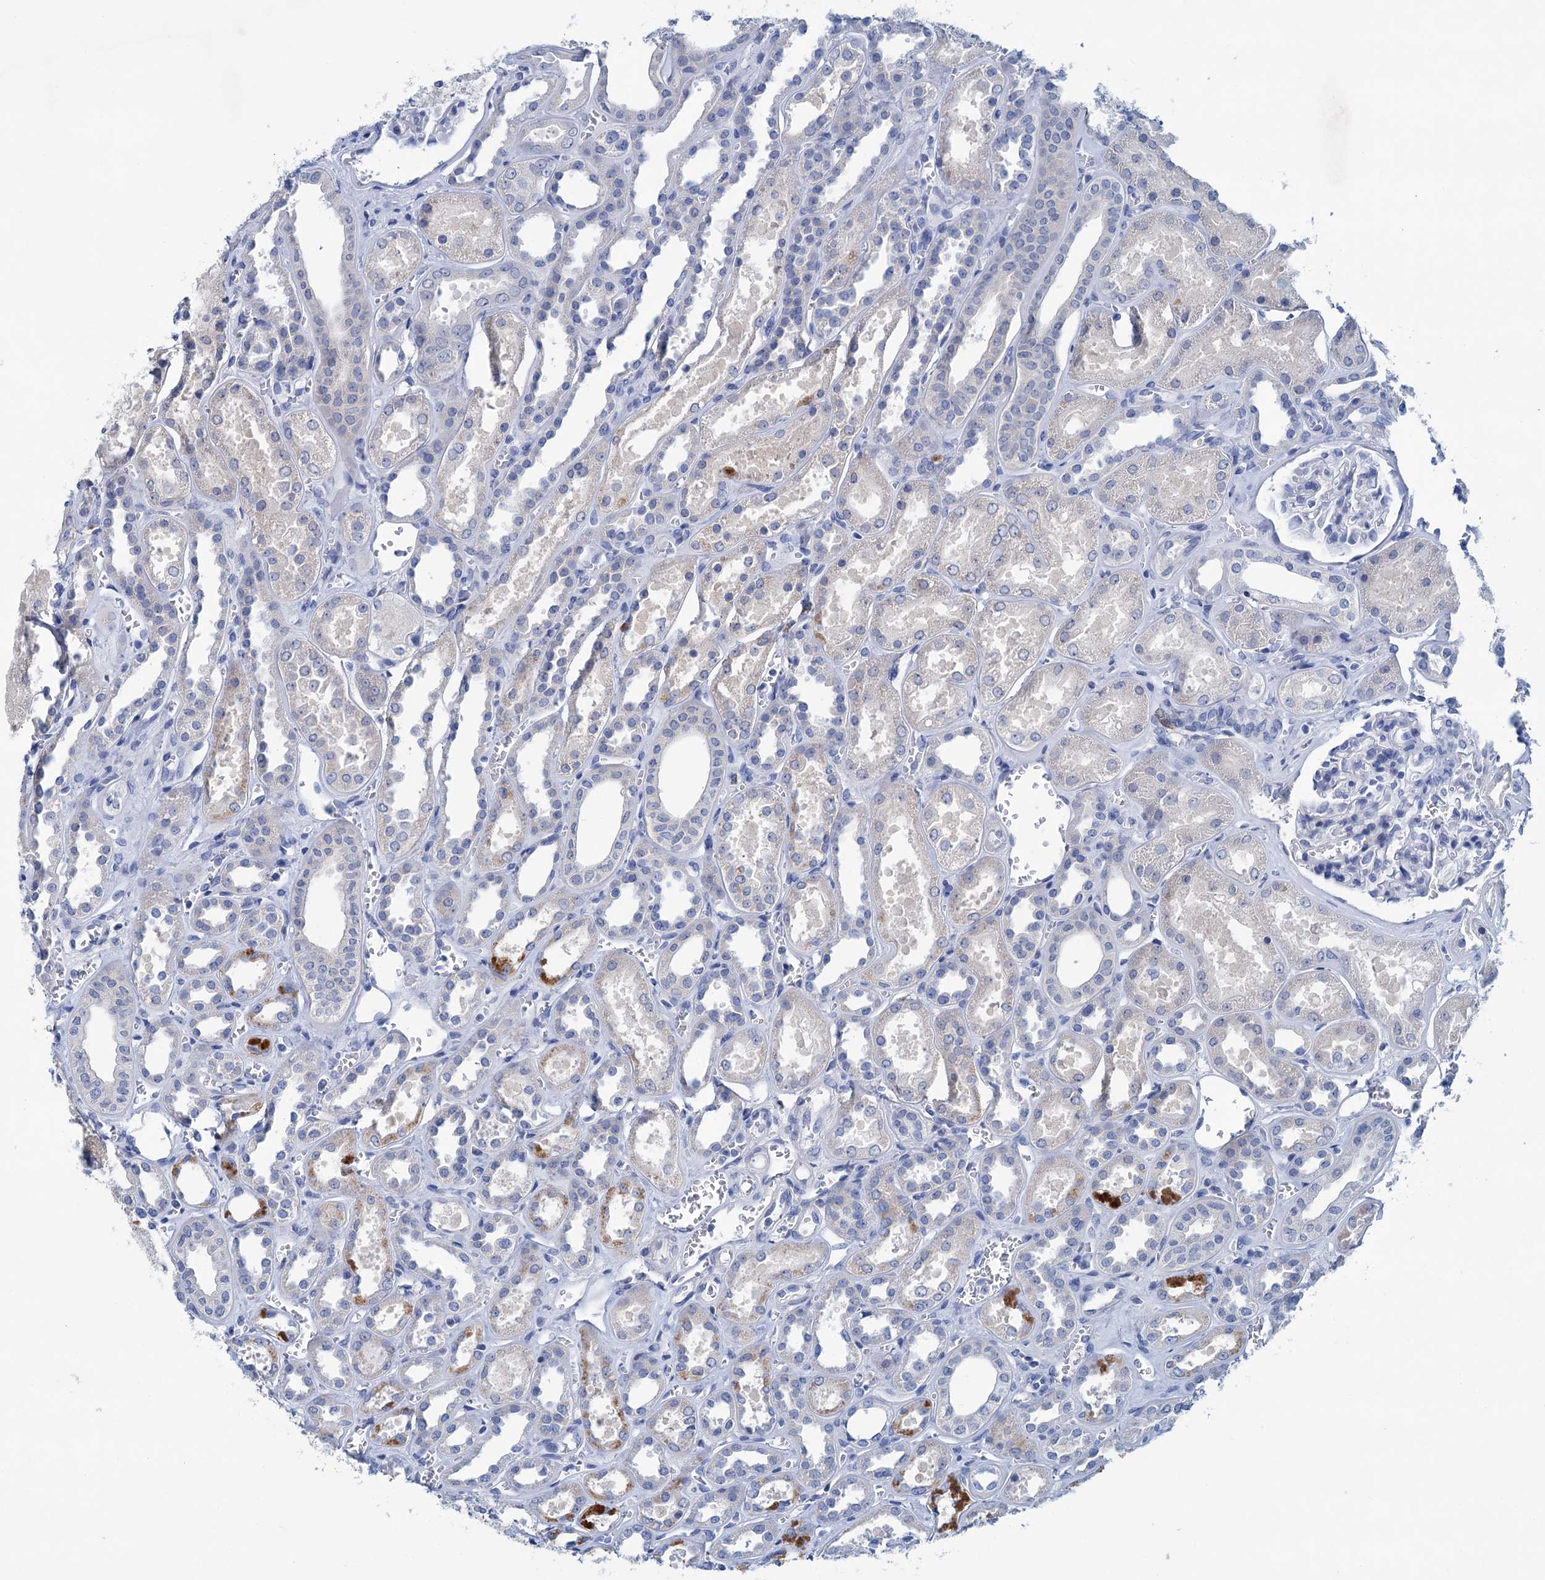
{"staining": {"intensity": "negative", "quantity": "none", "location": "none"}, "tissue": "kidney", "cell_type": "Cells in glomeruli", "image_type": "normal", "snomed": [{"axis": "morphology", "description": "Normal tissue, NOS"}, {"axis": "morphology", "description": "Adenocarcinoma, NOS"}, {"axis": "topography", "description": "Kidney"}], "caption": "Immunohistochemistry micrograph of unremarkable kidney: kidney stained with DAB (3,3'-diaminobenzidine) demonstrates no significant protein positivity in cells in glomeruli.", "gene": "MYOZ3", "patient": {"sex": "female", "age": 68}}